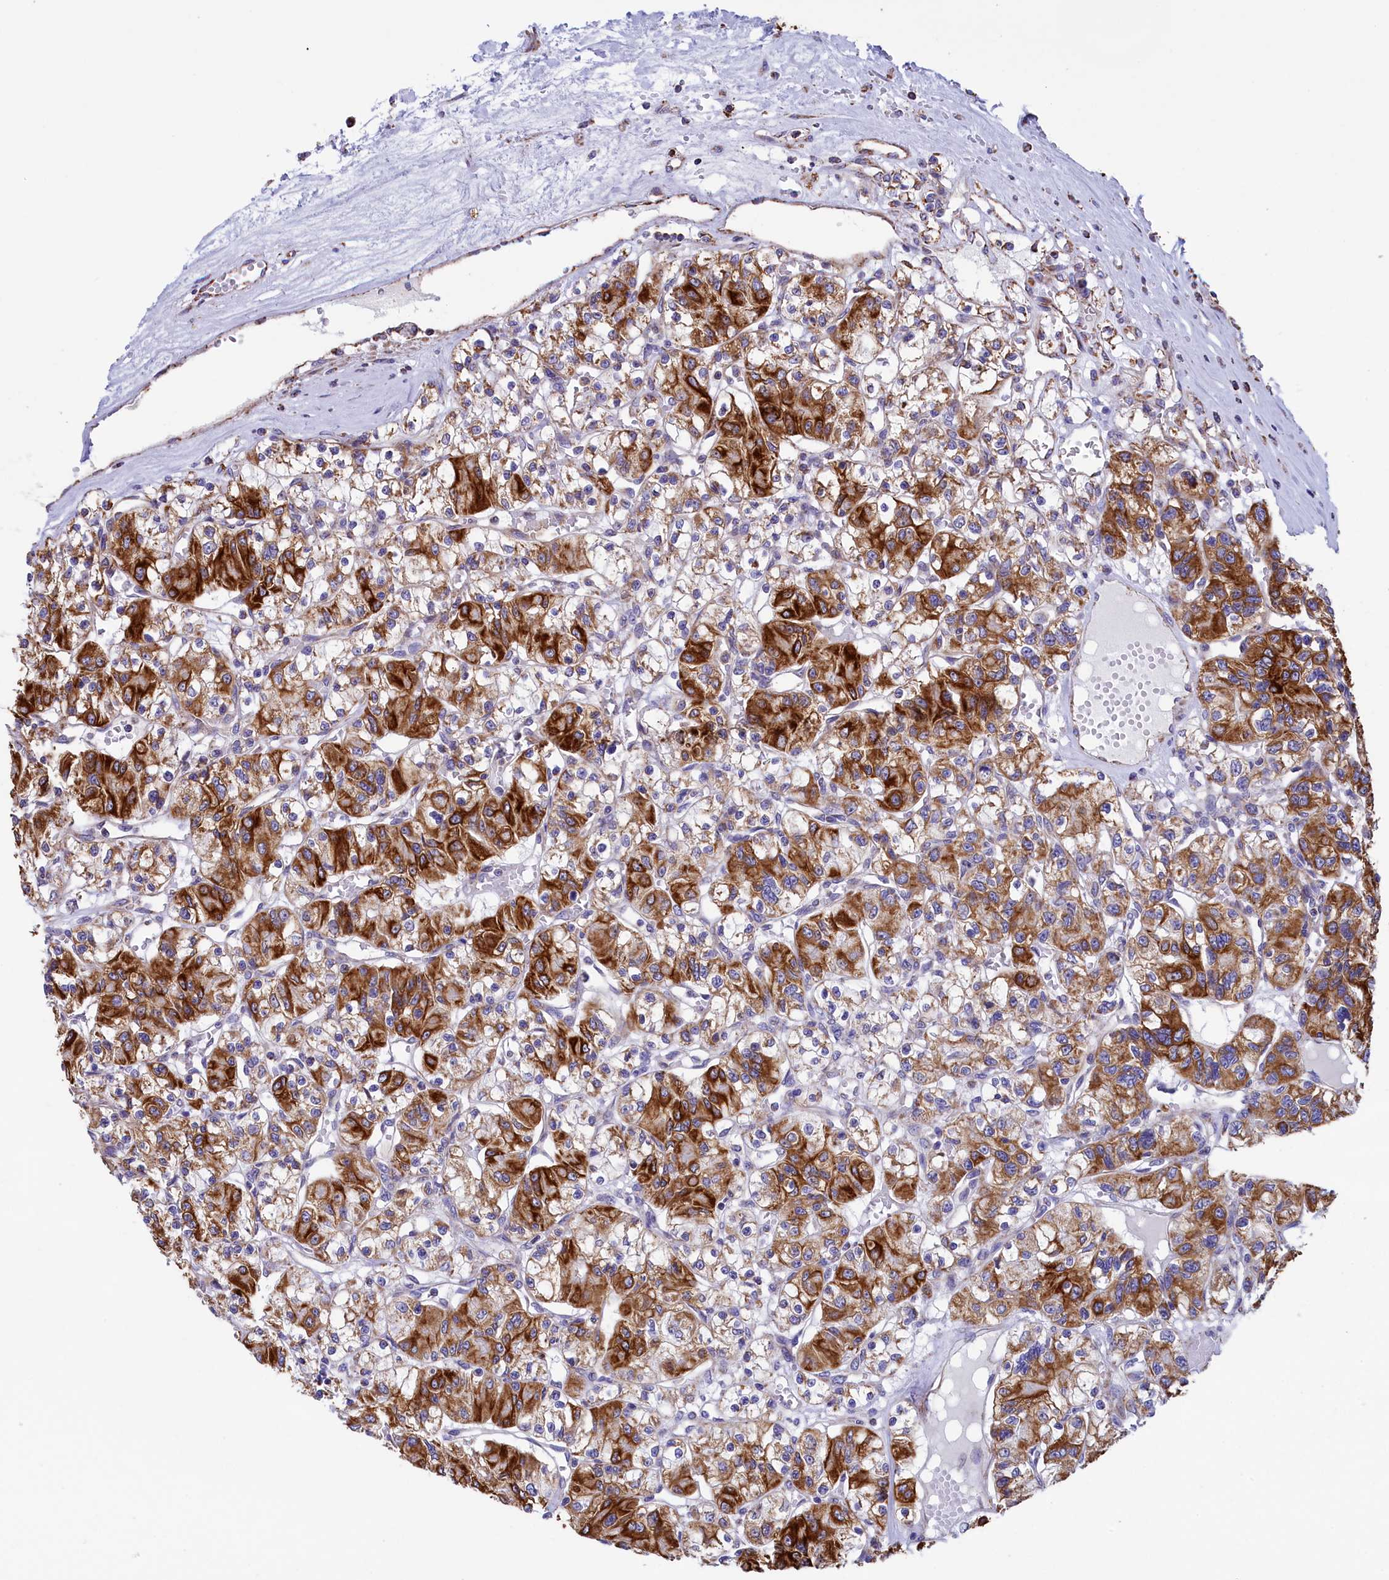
{"staining": {"intensity": "strong", "quantity": "25%-75%", "location": "cytoplasmic/membranous"}, "tissue": "renal cancer", "cell_type": "Tumor cells", "image_type": "cancer", "snomed": [{"axis": "morphology", "description": "Adenocarcinoma, NOS"}, {"axis": "topography", "description": "Kidney"}], "caption": "A brown stain labels strong cytoplasmic/membranous staining of a protein in human renal cancer tumor cells.", "gene": "GATB", "patient": {"sex": "female", "age": 59}}